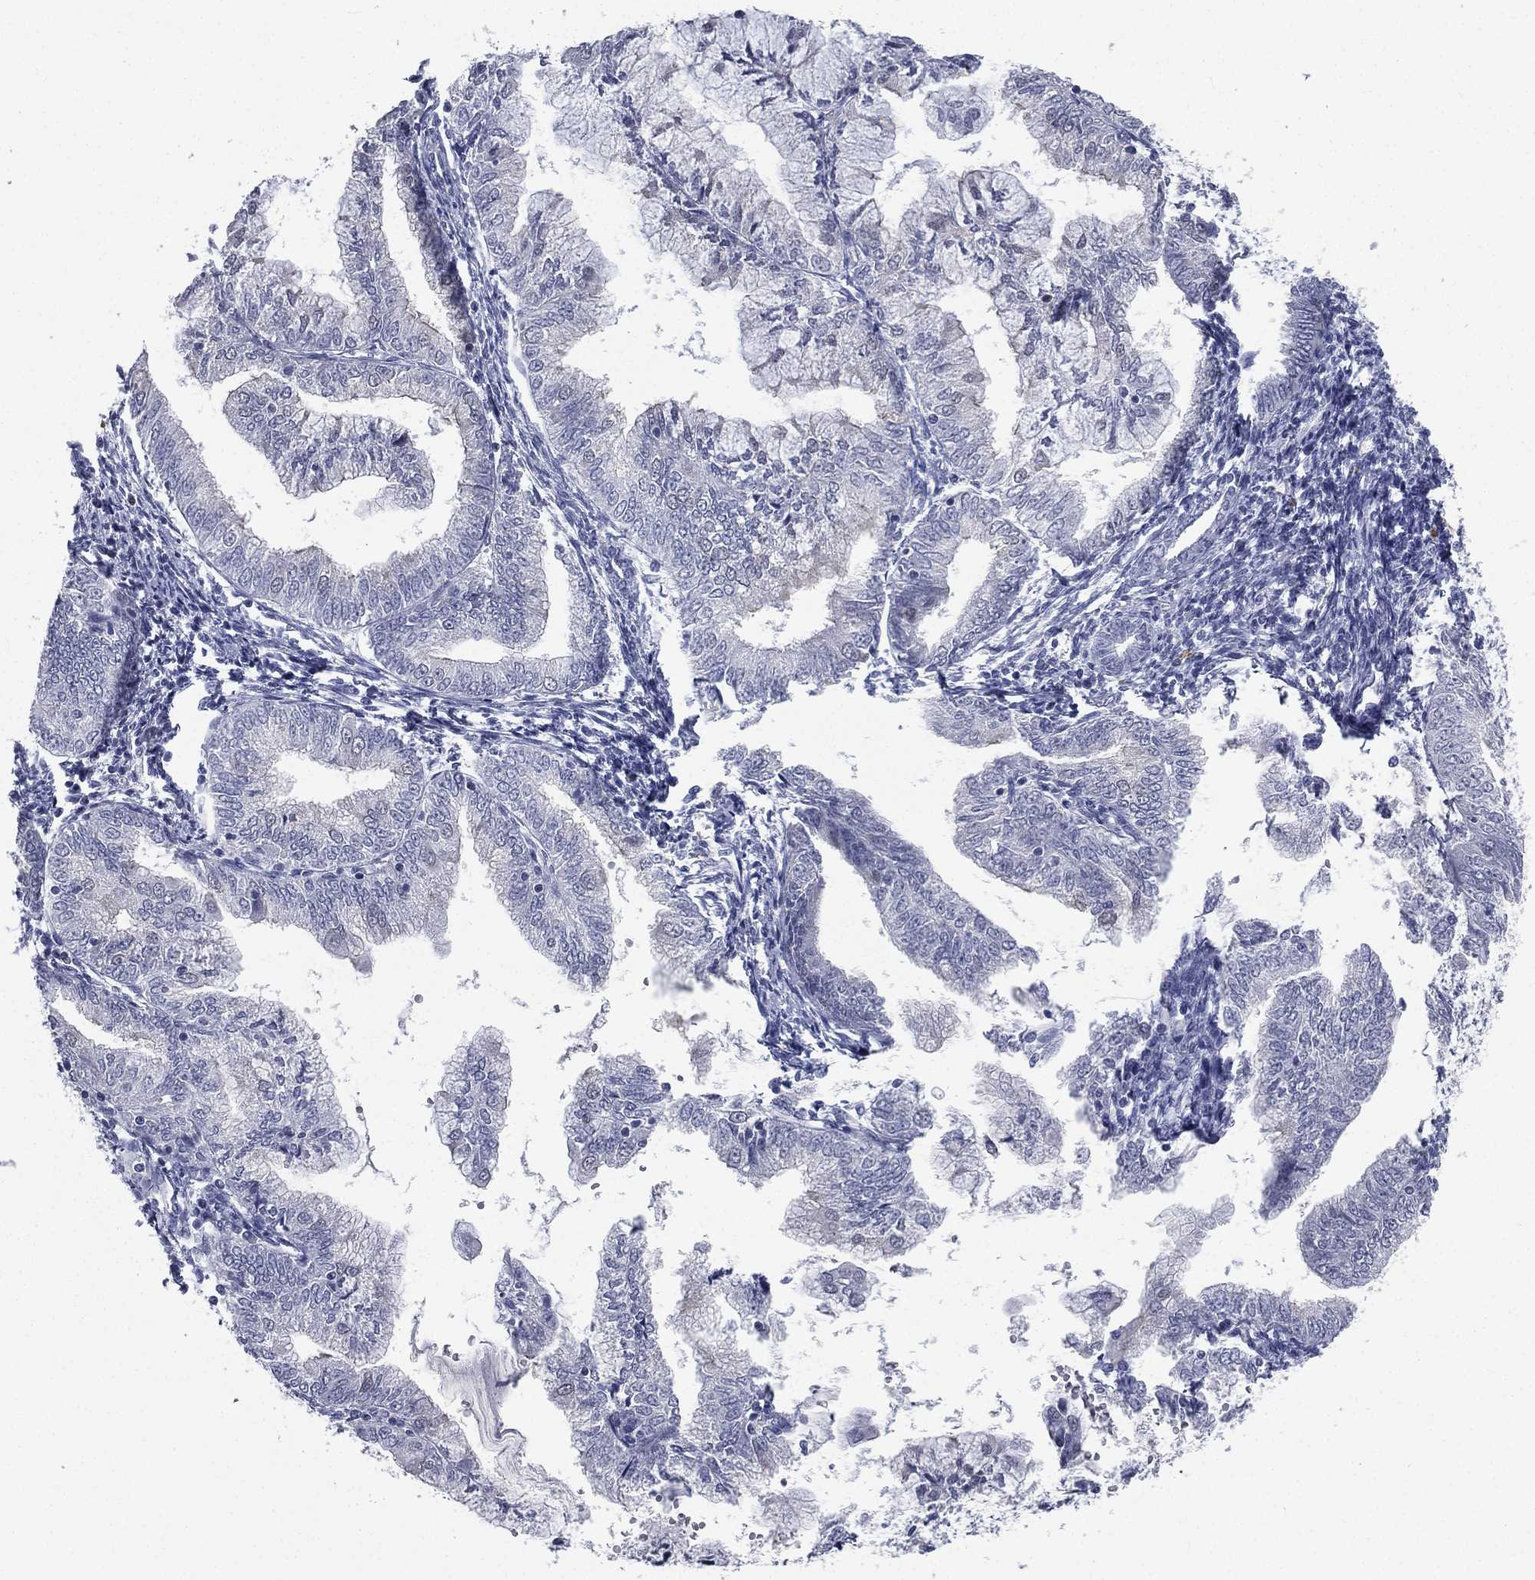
{"staining": {"intensity": "negative", "quantity": "none", "location": "none"}, "tissue": "endometrial cancer", "cell_type": "Tumor cells", "image_type": "cancer", "snomed": [{"axis": "morphology", "description": "Adenocarcinoma, NOS"}, {"axis": "topography", "description": "Endometrium"}], "caption": "DAB (3,3'-diaminobenzidine) immunohistochemical staining of endometrial cancer demonstrates no significant positivity in tumor cells.", "gene": "IFT27", "patient": {"sex": "female", "age": 56}}